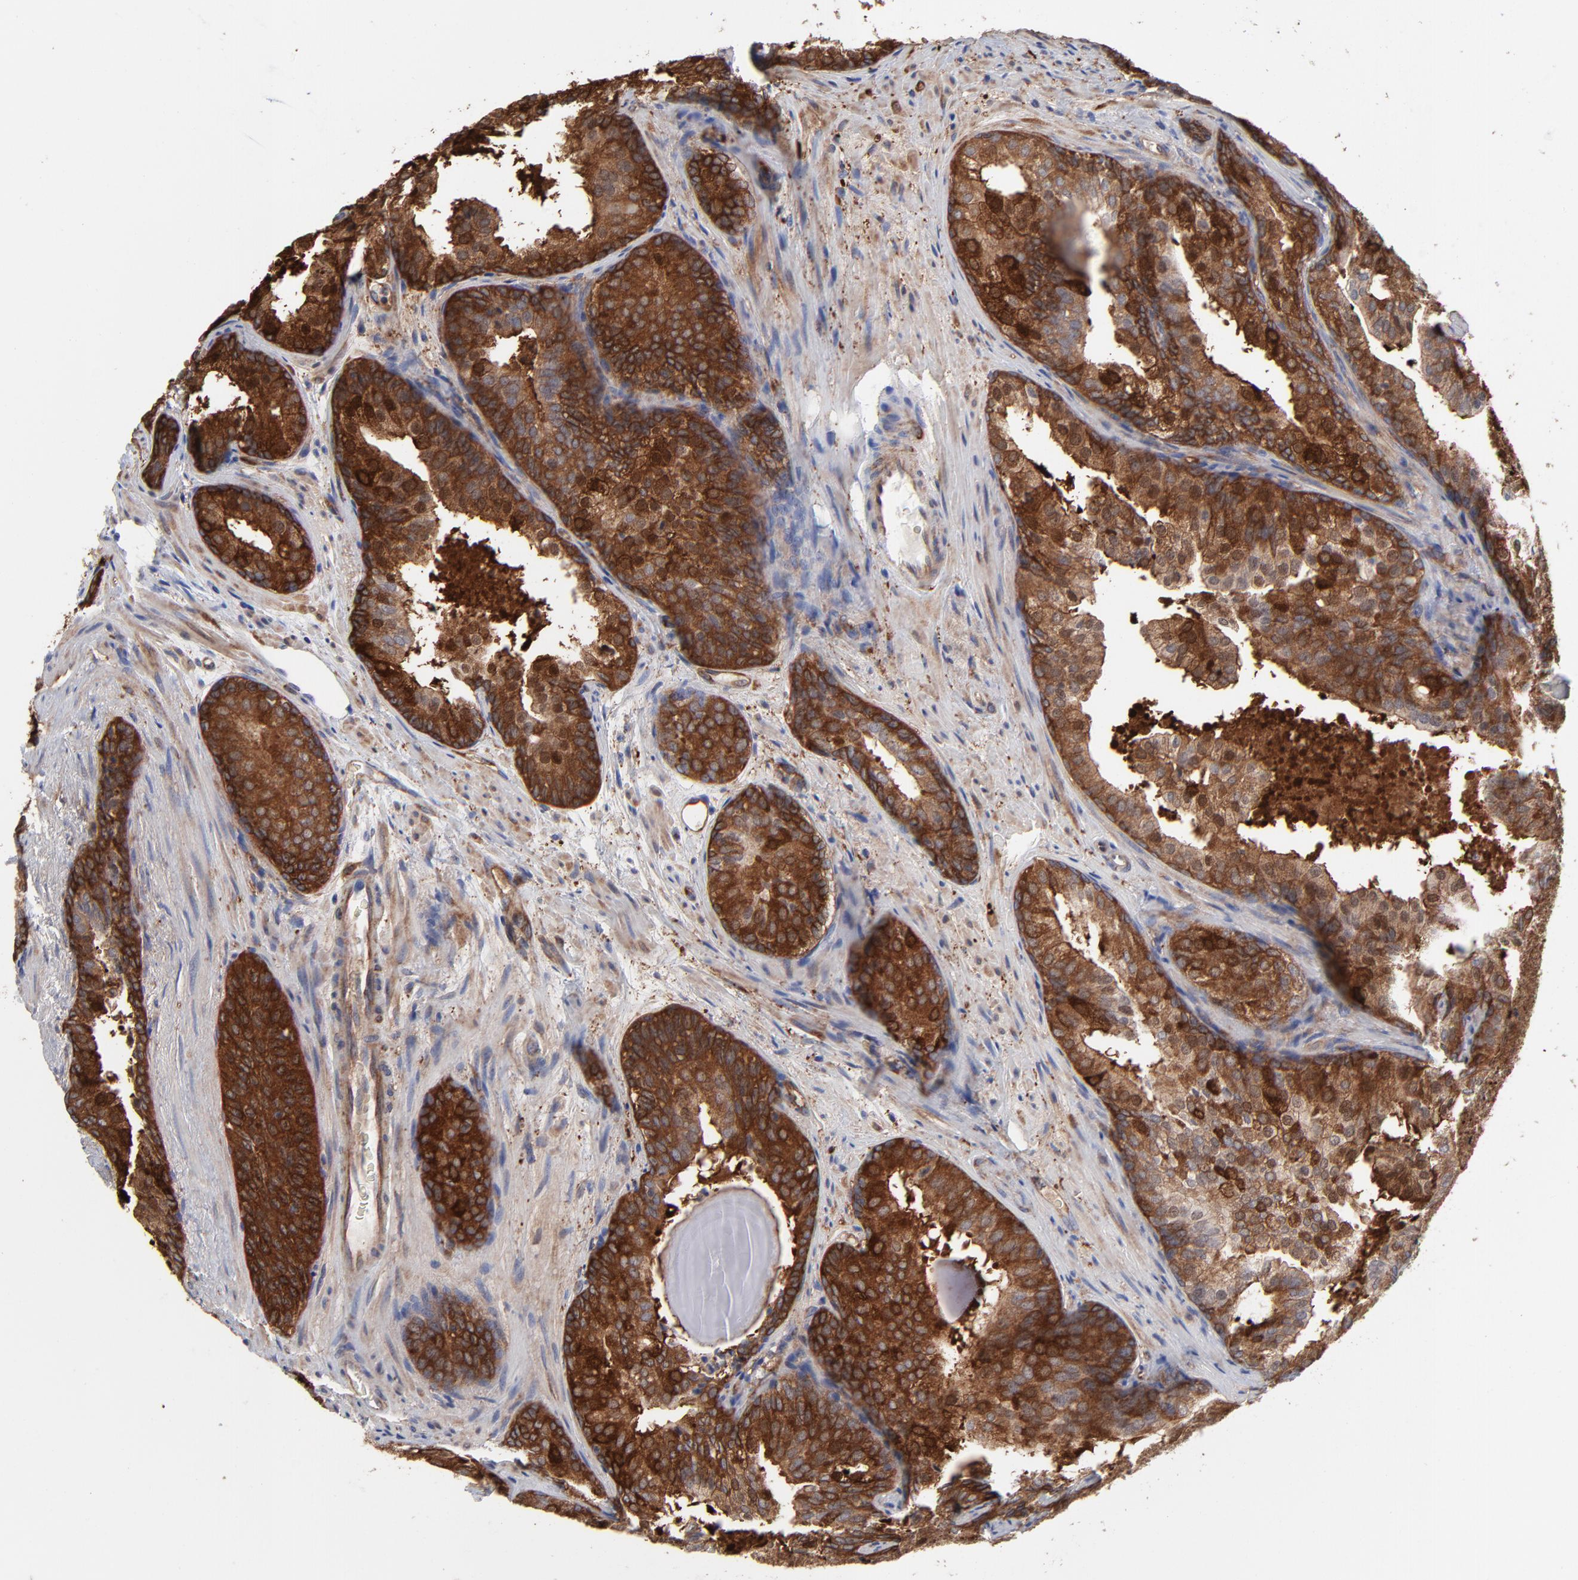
{"staining": {"intensity": "strong", "quantity": ">75%", "location": "cytoplasmic/membranous"}, "tissue": "prostate cancer", "cell_type": "Tumor cells", "image_type": "cancer", "snomed": [{"axis": "morphology", "description": "Adenocarcinoma, Low grade"}, {"axis": "topography", "description": "Prostate"}], "caption": "A high amount of strong cytoplasmic/membranous expression is seen in about >75% of tumor cells in prostate cancer (low-grade adenocarcinoma) tissue. The staining was performed using DAB, with brown indicating positive protein expression. Nuclei are stained blue with hematoxylin.", "gene": "NFKBIA", "patient": {"sex": "male", "age": 69}}